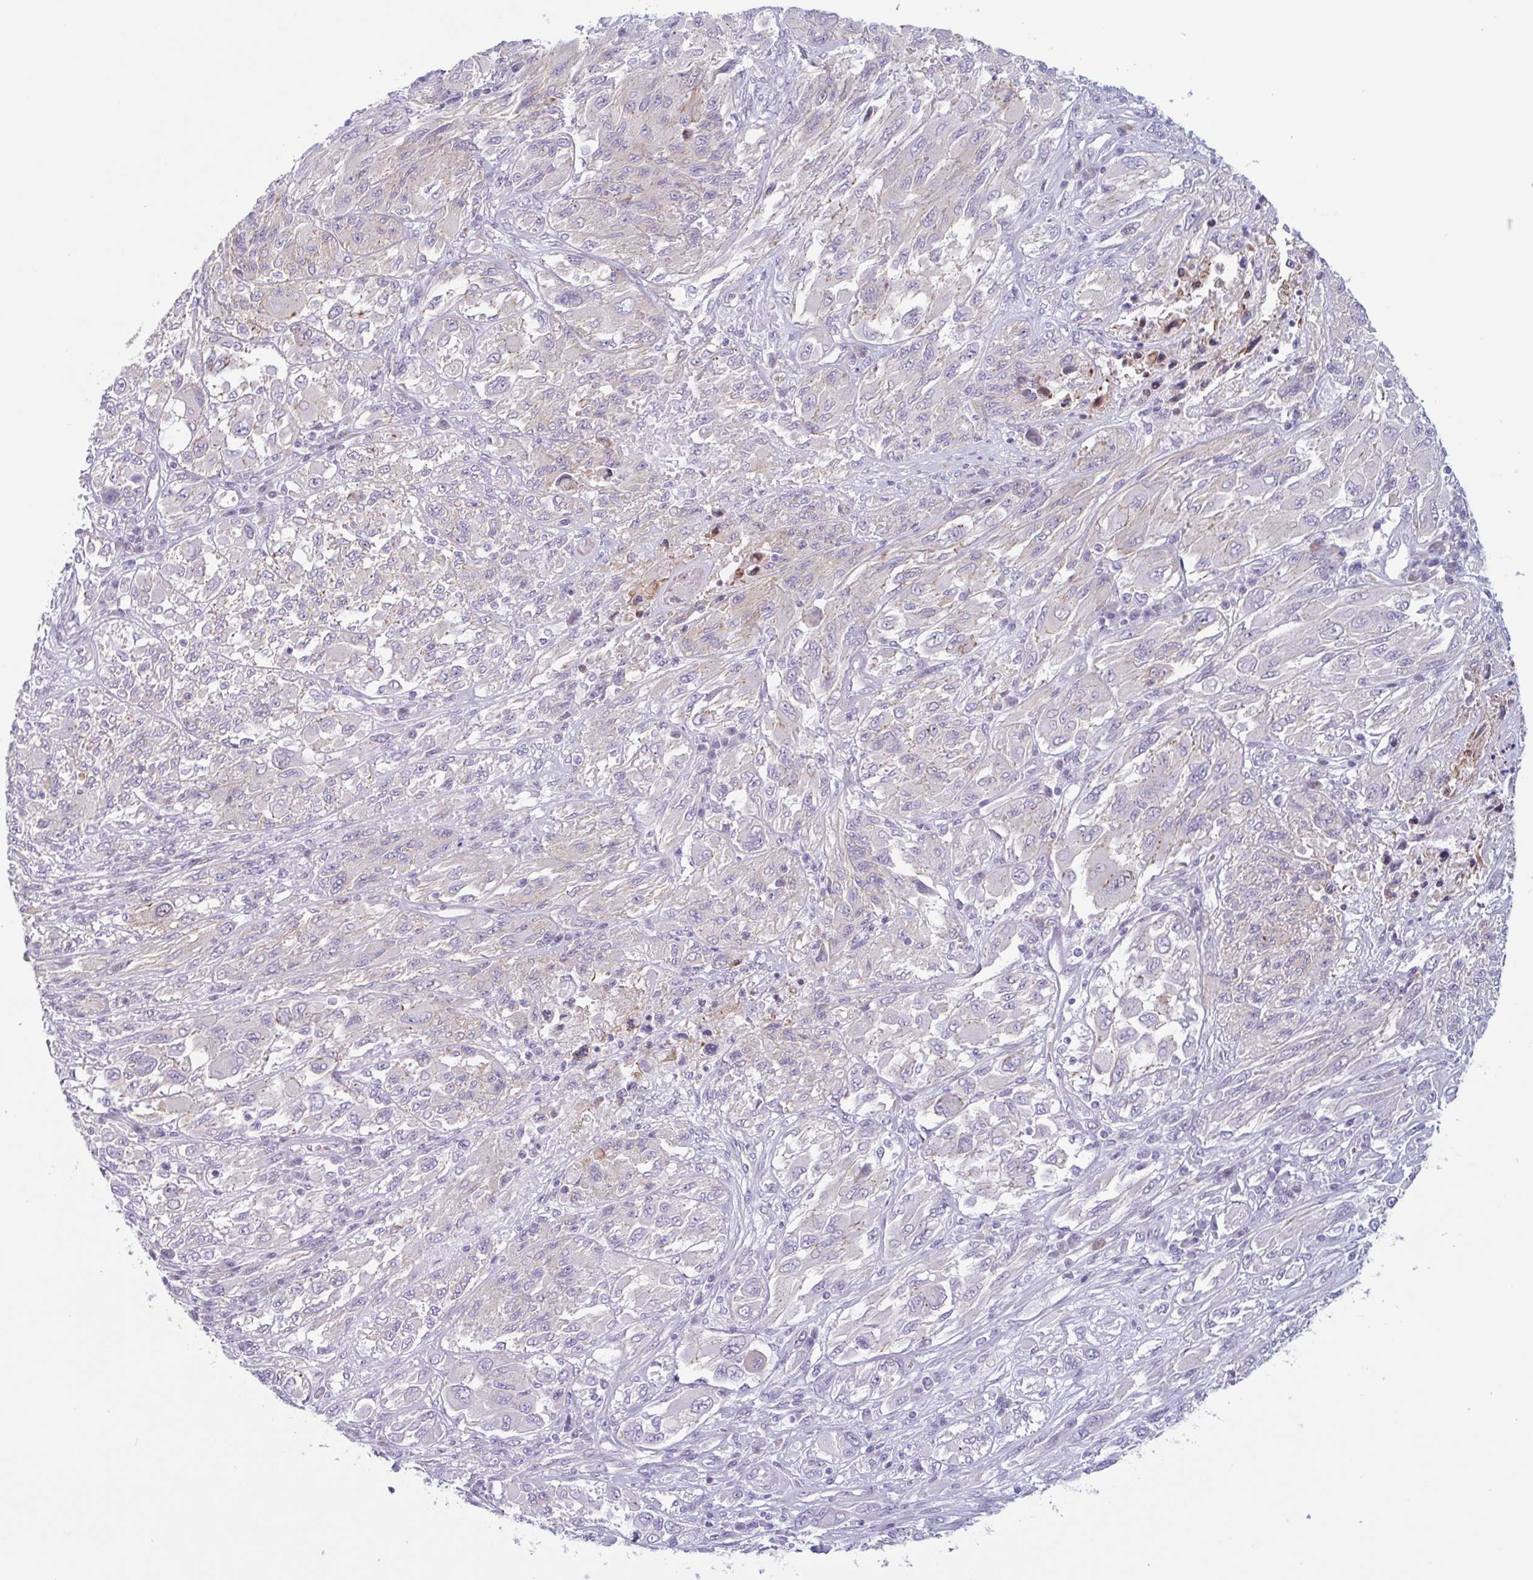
{"staining": {"intensity": "negative", "quantity": "none", "location": "none"}, "tissue": "melanoma", "cell_type": "Tumor cells", "image_type": "cancer", "snomed": [{"axis": "morphology", "description": "Malignant melanoma, NOS"}, {"axis": "topography", "description": "Skin"}], "caption": "Immunohistochemistry (IHC) micrograph of melanoma stained for a protein (brown), which reveals no staining in tumor cells.", "gene": "MYH10", "patient": {"sex": "female", "age": 91}}